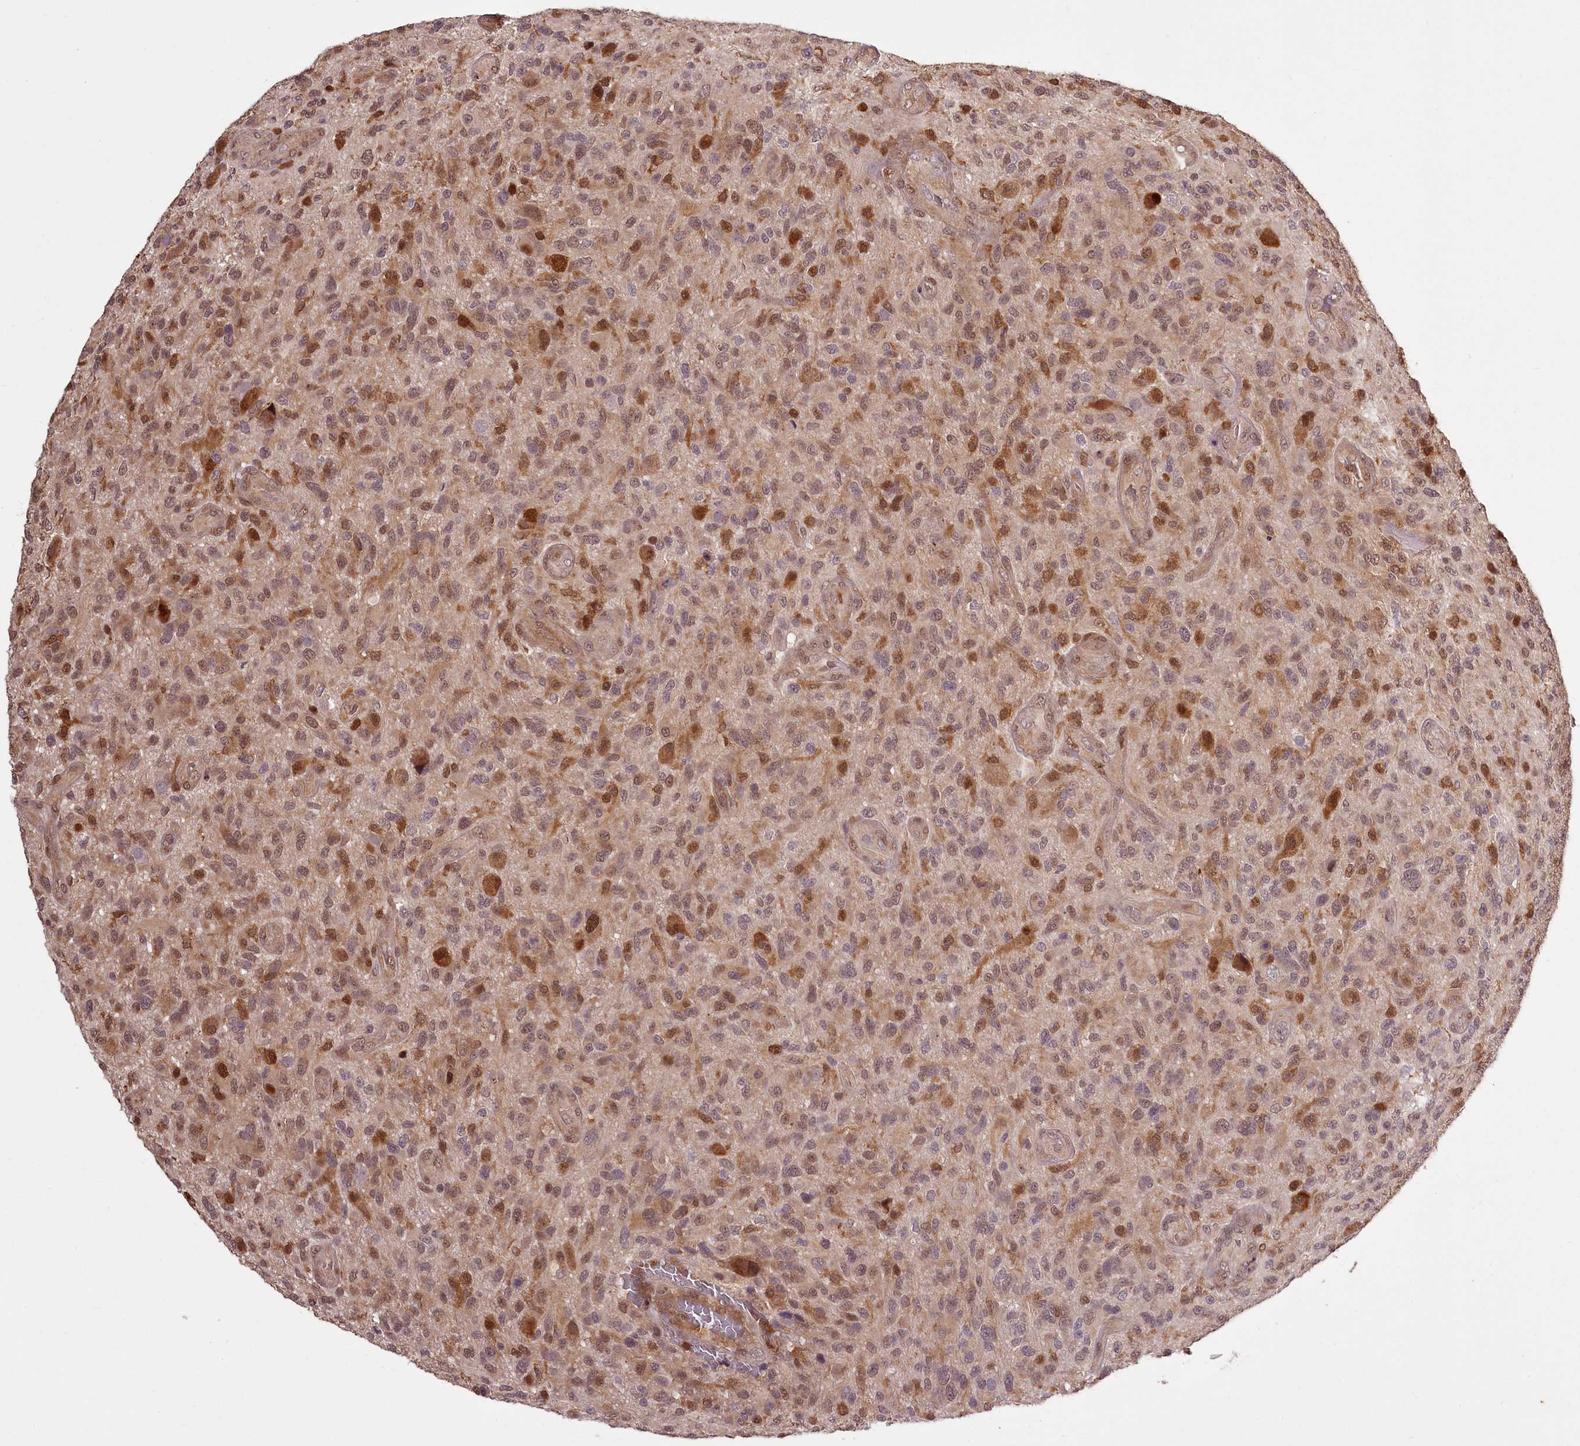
{"staining": {"intensity": "moderate", "quantity": ">75%", "location": "cytoplasmic/membranous,nuclear"}, "tissue": "glioma", "cell_type": "Tumor cells", "image_type": "cancer", "snomed": [{"axis": "morphology", "description": "Glioma, malignant, High grade"}, {"axis": "topography", "description": "Brain"}], "caption": "Glioma stained for a protein demonstrates moderate cytoplasmic/membranous and nuclear positivity in tumor cells.", "gene": "NPRL2", "patient": {"sex": "male", "age": 47}}